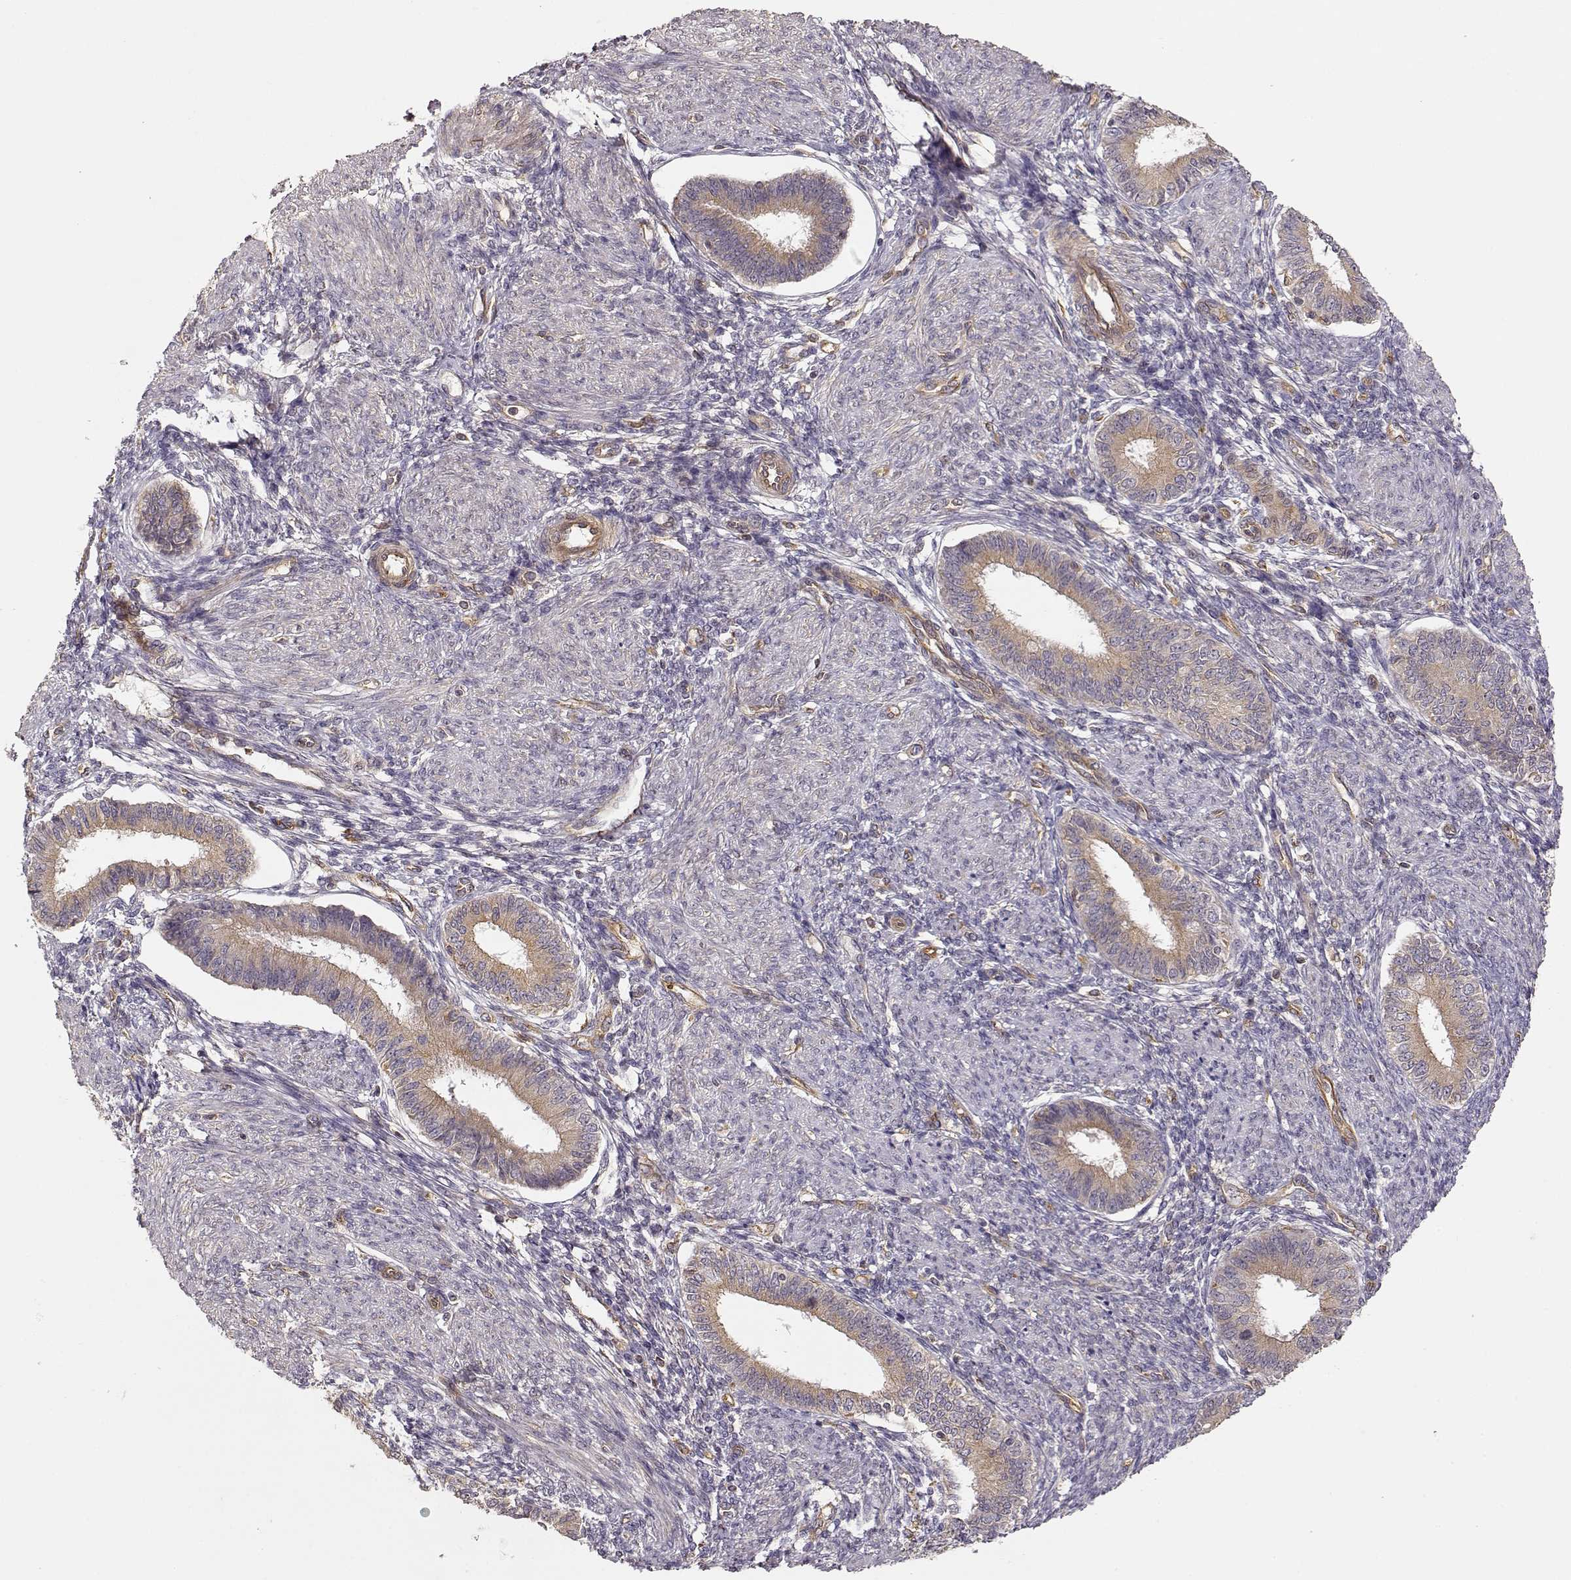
{"staining": {"intensity": "negative", "quantity": "none", "location": "none"}, "tissue": "endometrium", "cell_type": "Cells in endometrial stroma", "image_type": "normal", "snomed": [{"axis": "morphology", "description": "Normal tissue, NOS"}, {"axis": "topography", "description": "Endometrium"}], "caption": "This is an immunohistochemistry micrograph of unremarkable endometrium. There is no expression in cells in endometrial stroma.", "gene": "ARHGEF2", "patient": {"sex": "female", "age": 39}}